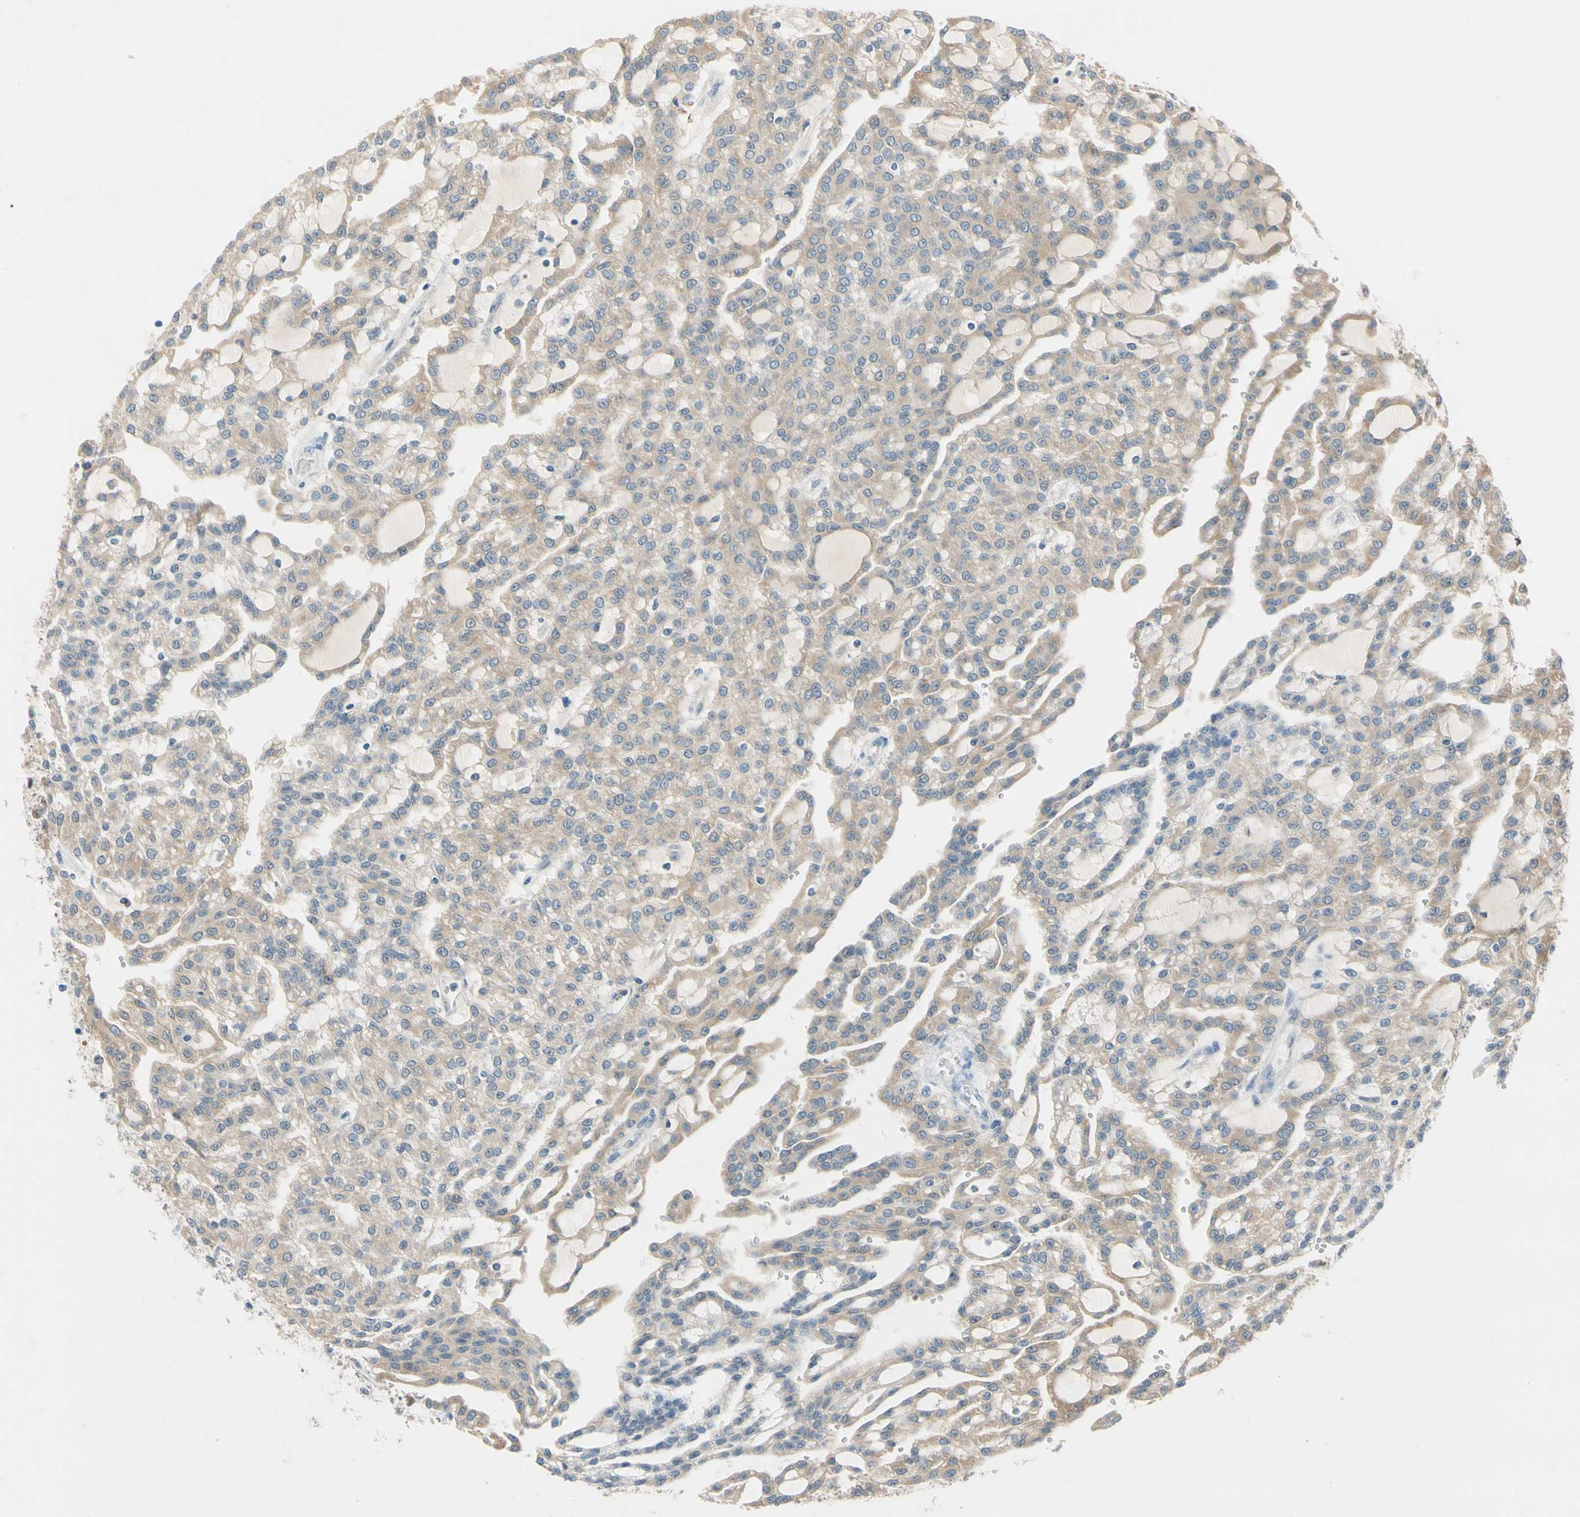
{"staining": {"intensity": "moderate", "quantity": ">75%", "location": "cytoplasmic/membranous"}, "tissue": "renal cancer", "cell_type": "Tumor cells", "image_type": "cancer", "snomed": [{"axis": "morphology", "description": "Adenocarcinoma, NOS"}, {"axis": "topography", "description": "Kidney"}], "caption": "Brown immunohistochemical staining in renal cancer demonstrates moderate cytoplasmic/membranous staining in about >75% of tumor cells.", "gene": "WIPI1", "patient": {"sex": "male", "age": 63}}